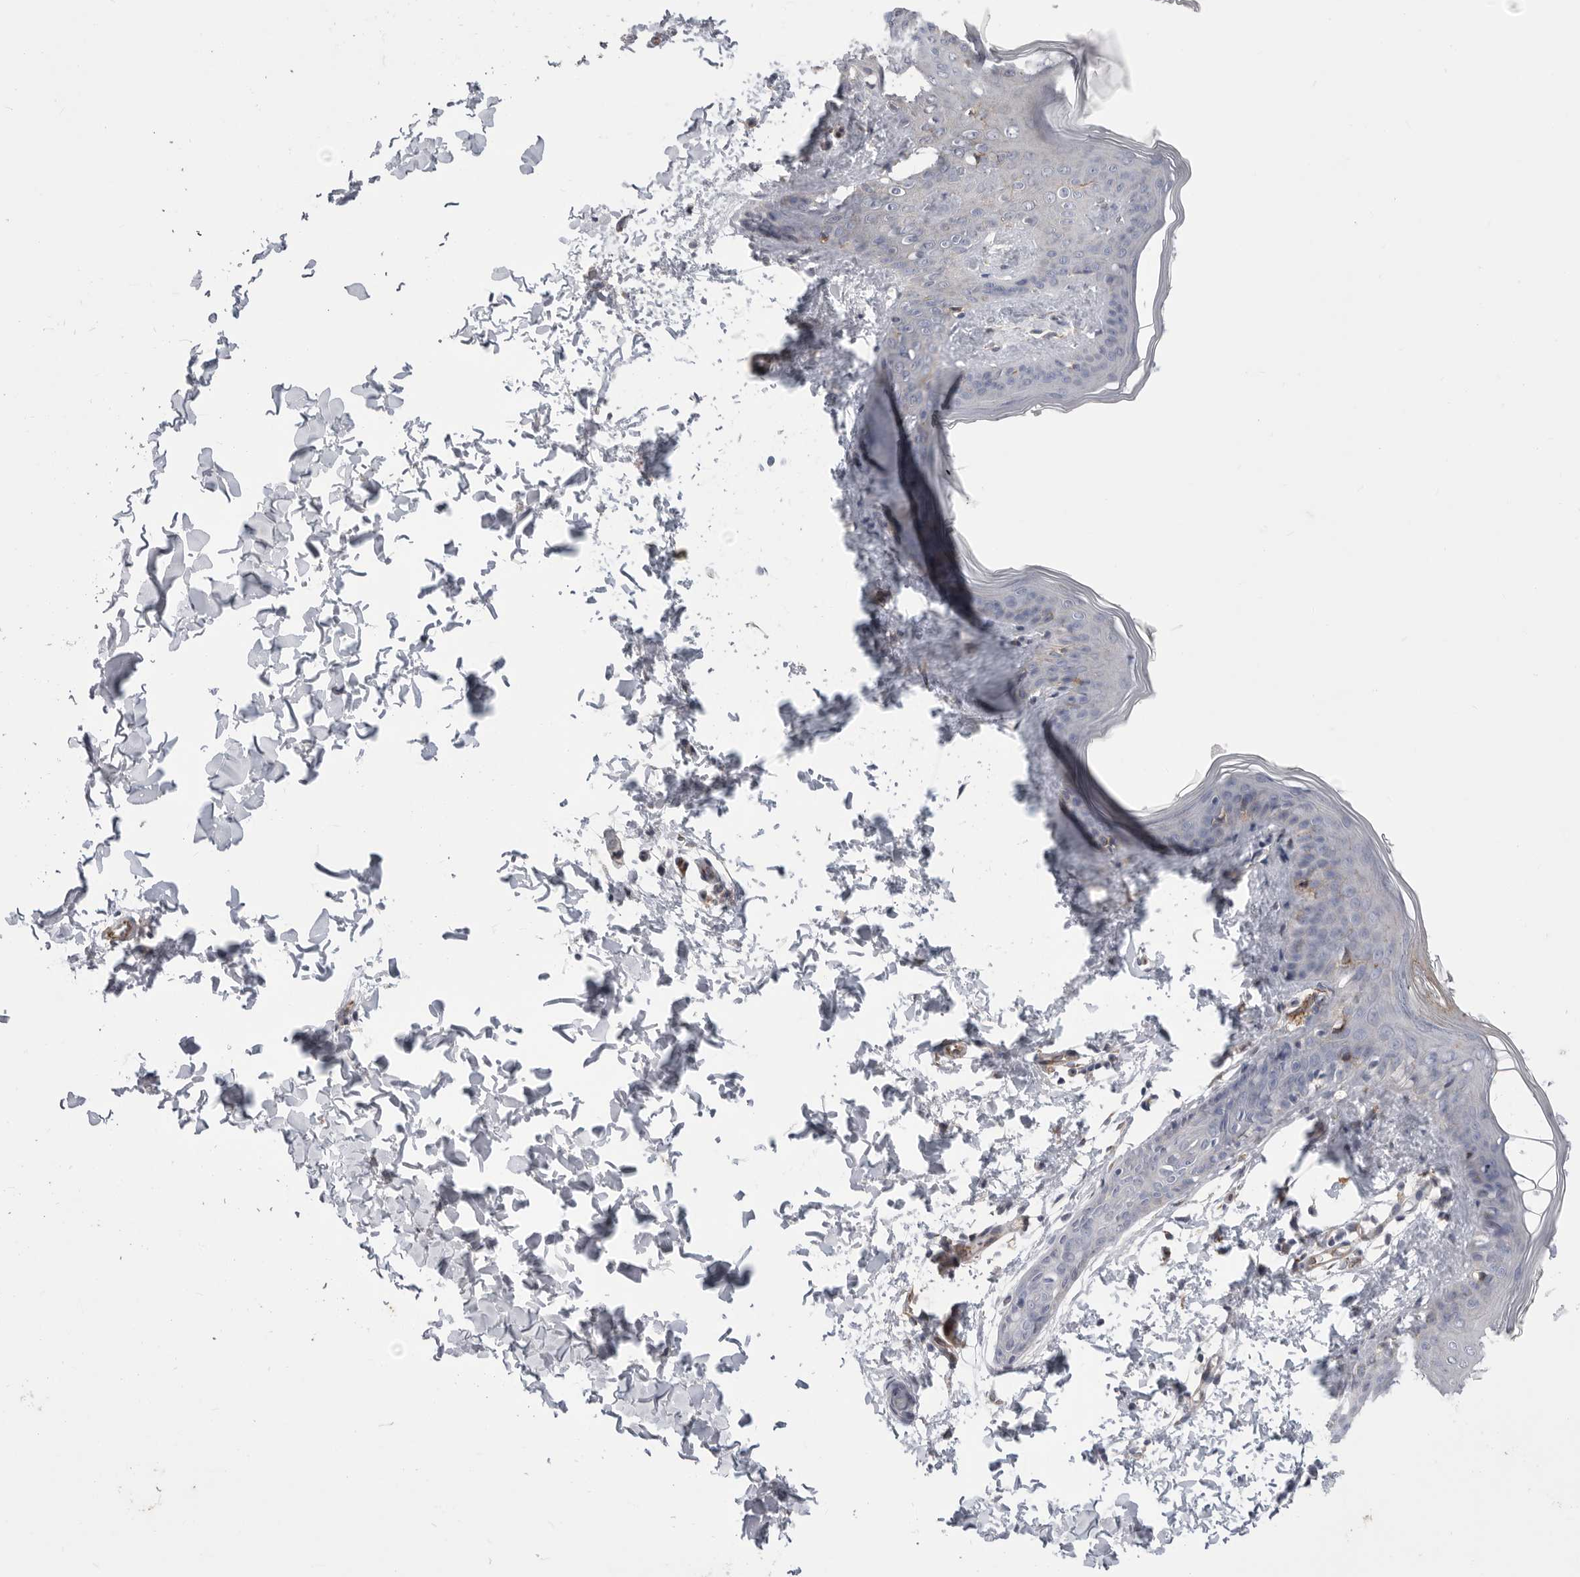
{"staining": {"intensity": "negative", "quantity": "none", "location": "none"}, "tissue": "skin", "cell_type": "Fibroblasts", "image_type": "normal", "snomed": [{"axis": "morphology", "description": "Normal tissue, NOS"}, {"axis": "topography", "description": "Skin"}], "caption": "IHC of normal skin reveals no expression in fibroblasts.", "gene": "SIGLEC10", "patient": {"sex": "female", "age": 17}}